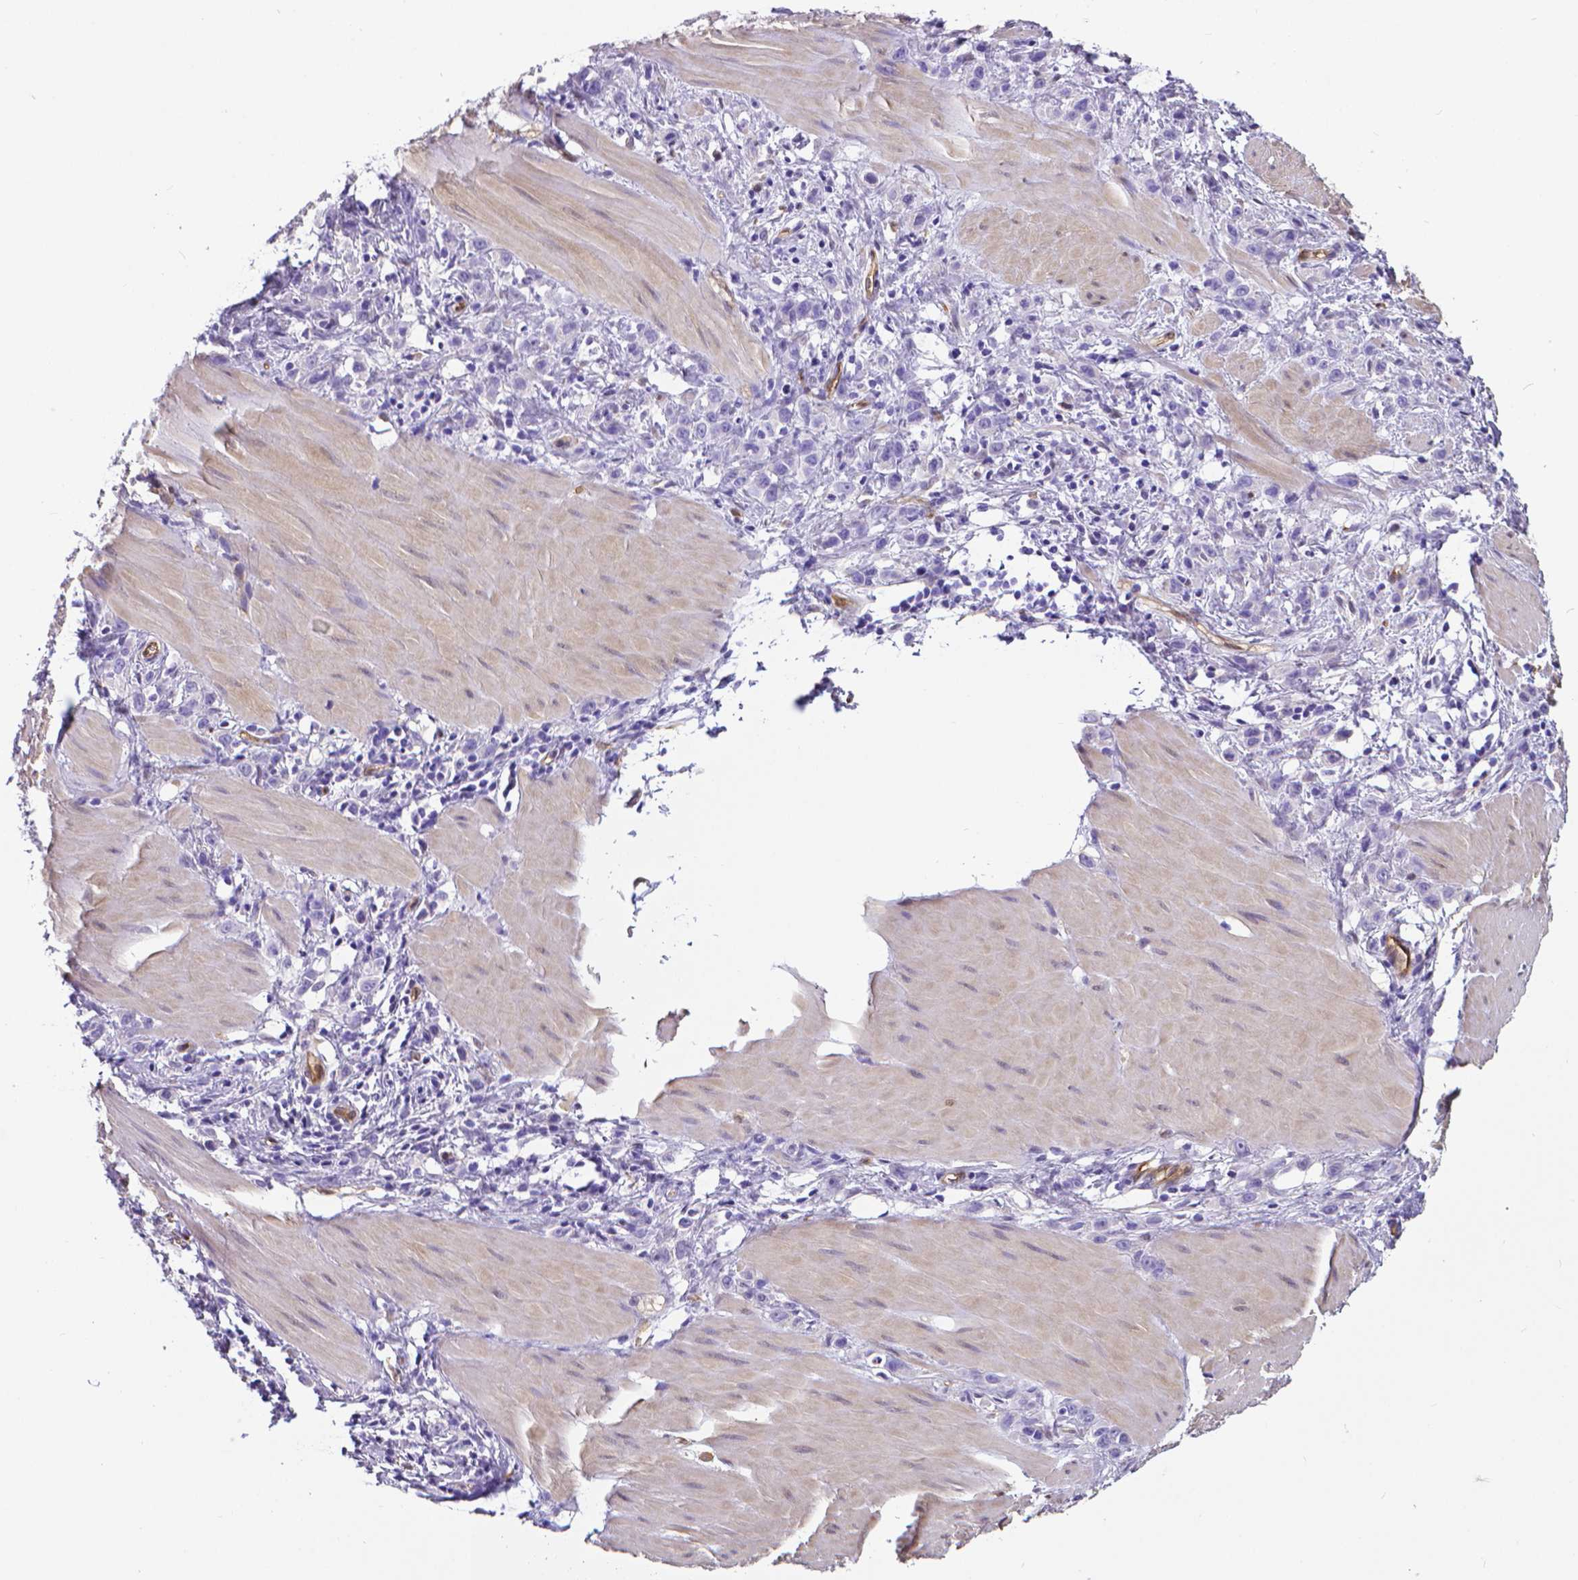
{"staining": {"intensity": "negative", "quantity": "none", "location": "none"}, "tissue": "stomach cancer", "cell_type": "Tumor cells", "image_type": "cancer", "snomed": [{"axis": "morphology", "description": "Adenocarcinoma, NOS"}, {"axis": "topography", "description": "Stomach"}], "caption": "This is a micrograph of immunohistochemistry (IHC) staining of stomach adenocarcinoma, which shows no staining in tumor cells.", "gene": "CLIC4", "patient": {"sex": "male", "age": 47}}